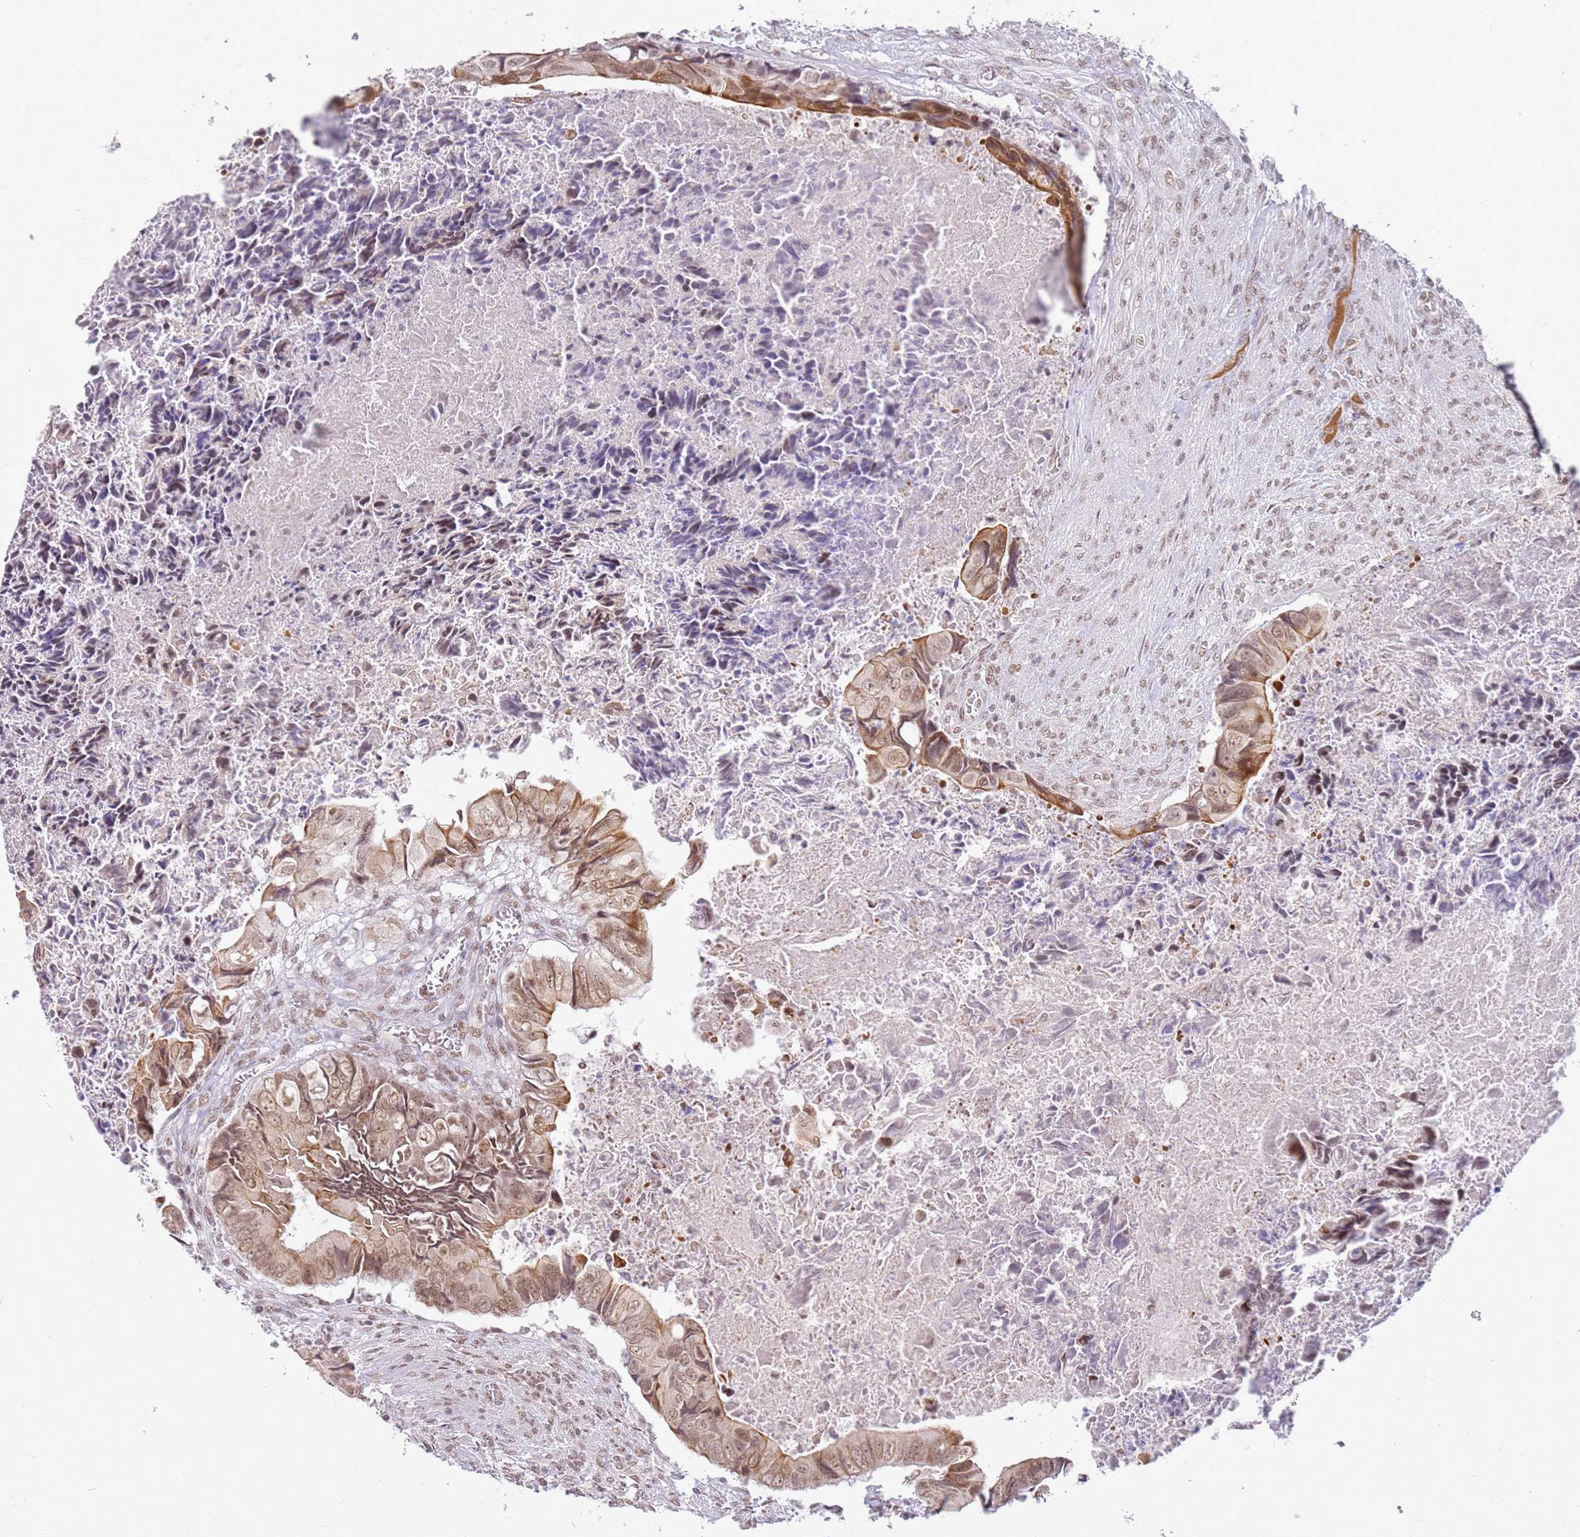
{"staining": {"intensity": "moderate", "quantity": ">75%", "location": "nuclear"}, "tissue": "colorectal cancer", "cell_type": "Tumor cells", "image_type": "cancer", "snomed": [{"axis": "morphology", "description": "Adenocarcinoma, NOS"}, {"axis": "topography", "description": "Rectum"}], "caption": "Immunohistochemical staining of human colorectal adenocarcinoma reveals medium levels of moderate nuclear protein positivity in approximately >75% of tumor cells.", "gene": "PHC2", "patient": {"sex": "female", "age": 78}}